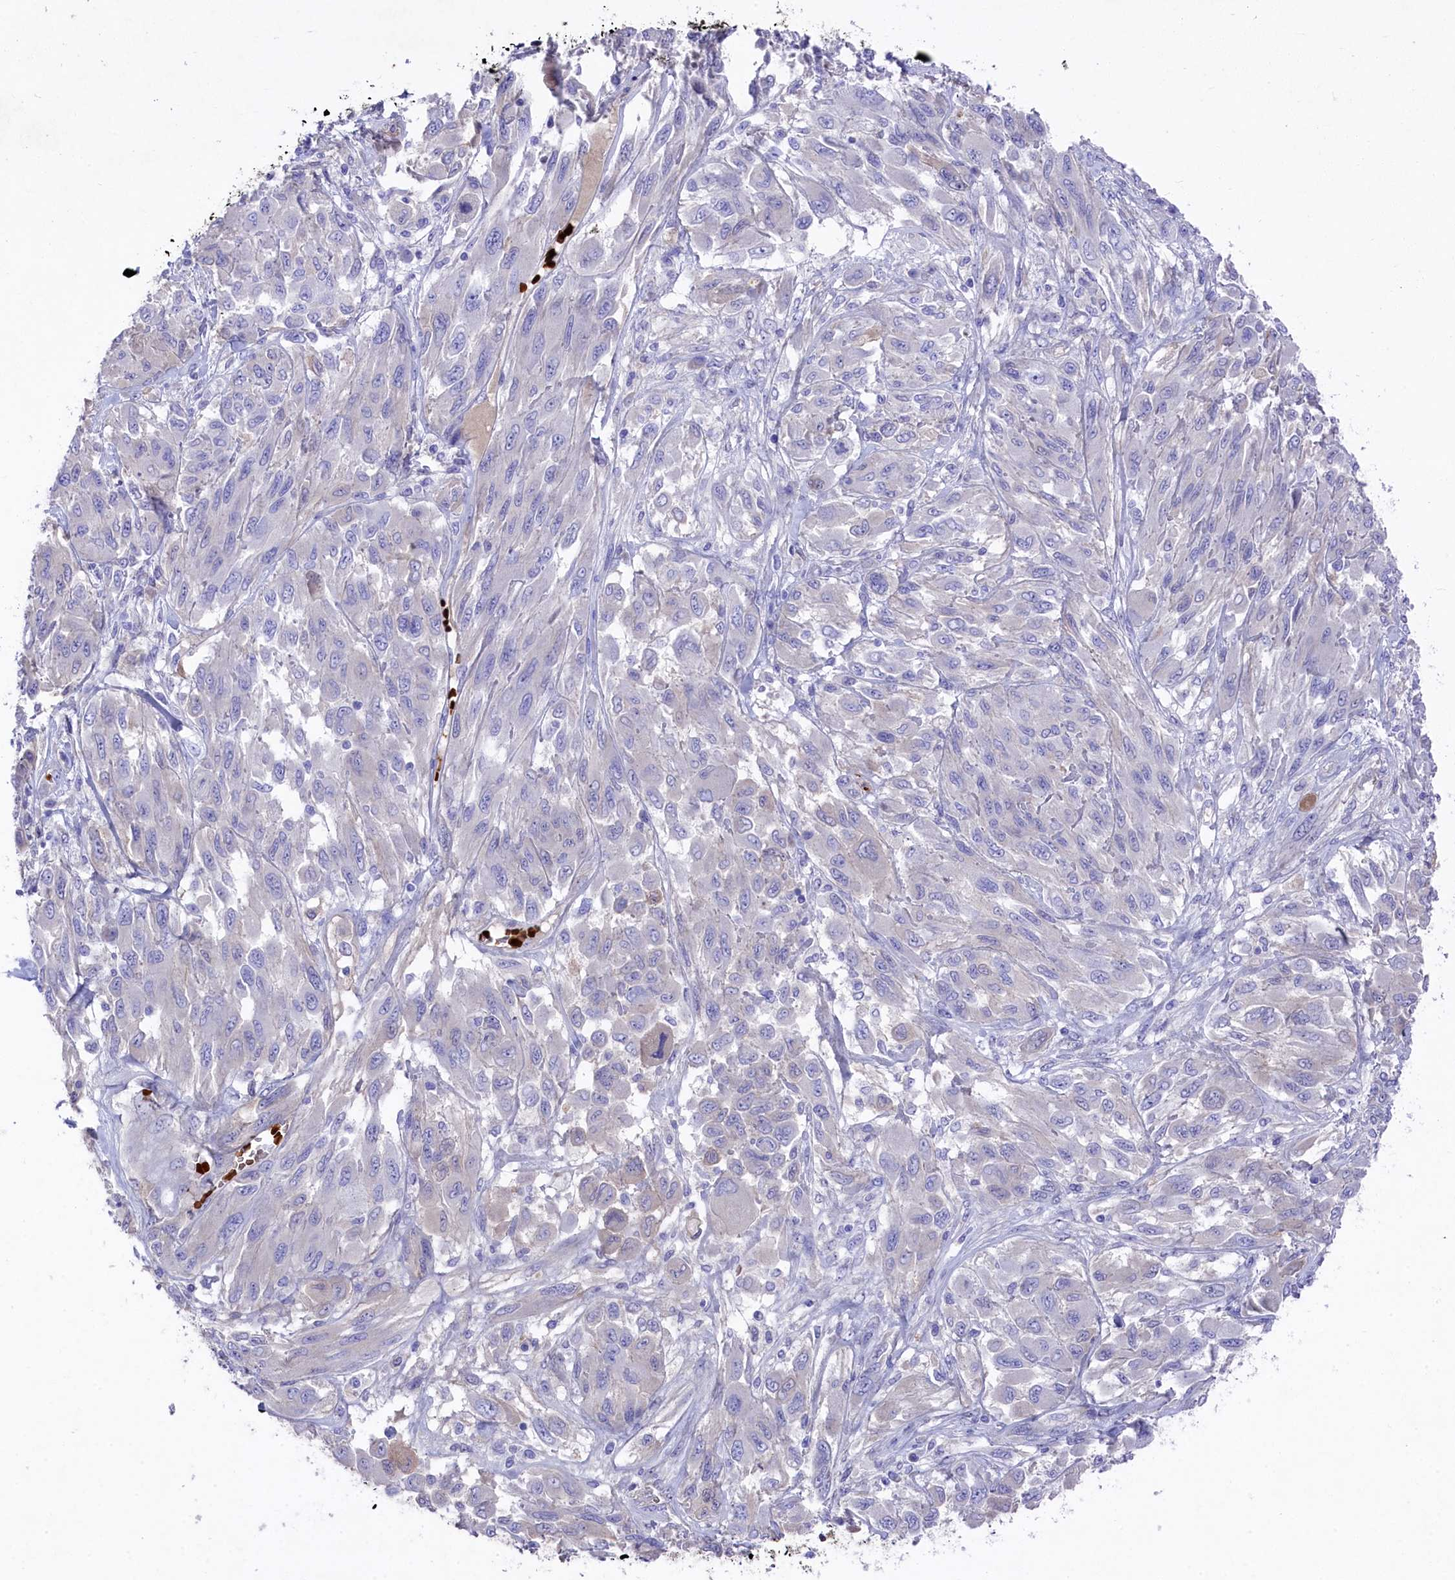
{"staining": {"intensity": "negative", "quantity": "none", "location": "none"}, "tissue": "melanoma", "cell_type": "Tumor cells", "image_type": "cancer", "snomed": [{"axis": "morphology", "description": "Malignant melanoma, NOS"}, {"axis": "topography", "description": "Skin"}], "caption": "Immunohistochemistry (IHC) image of human melanoma stained for a protein (brown), which displays no staining in tumor cells.", "gene": "LHFPL4", "patient": {"sex": "female", "age": 91}}